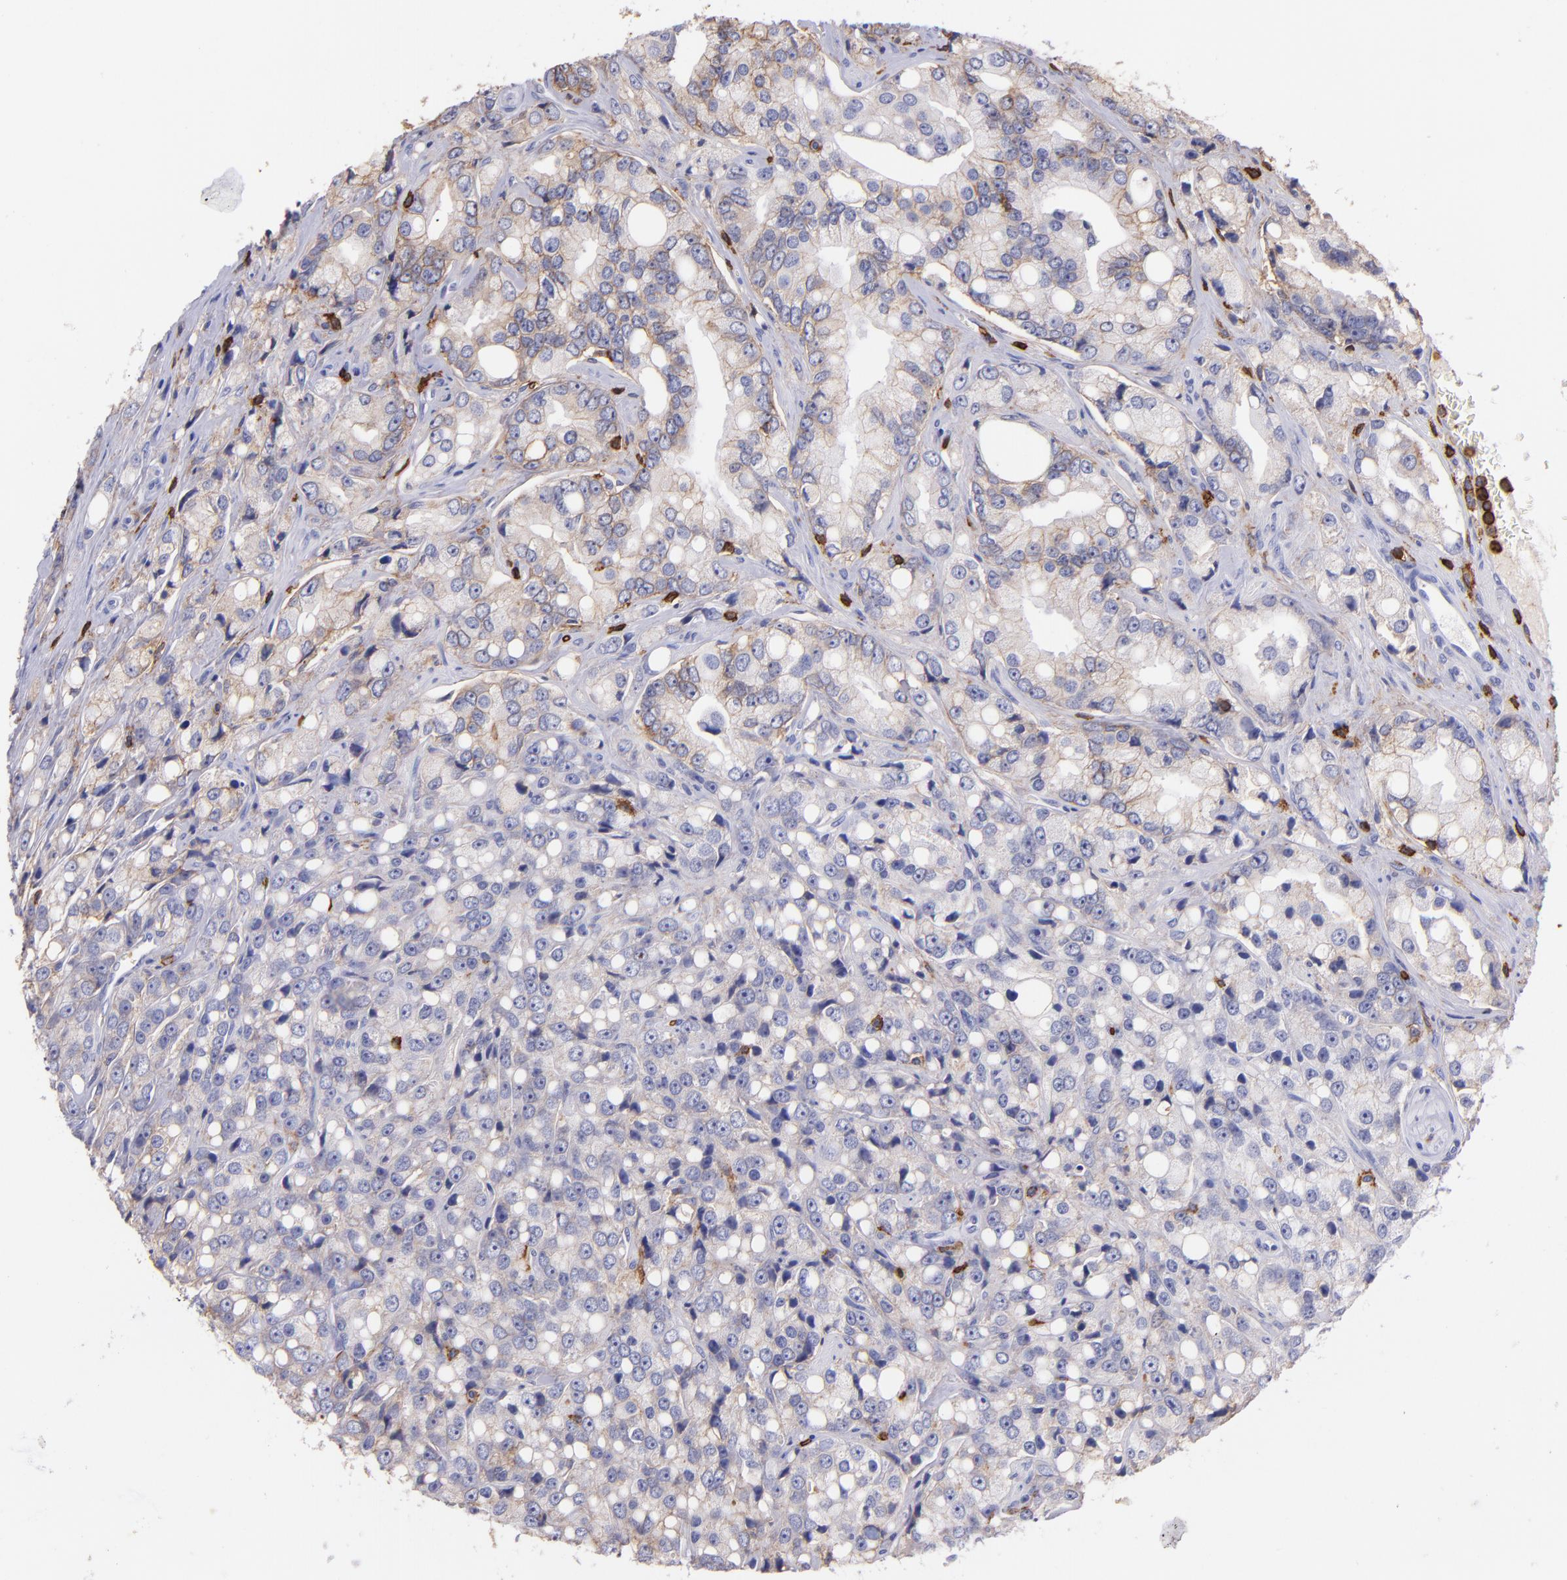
{"staining": {"intensity": "weak", "quantity": "<25%", "location": "cytoplasmic/membranous"}, "tissue": "prostate cancer", "cell_type": "Tumor cells", "image_type": "cancer", "snomed": [{"axis": "morphology", "description": "Adenocarcinoma, High grade"}, {"axis": "topography", "description": "Prostate"}], "caption": "This is a histopathology image of immunohistochemistry (IHC) staining of prostate cancer, which shows no expression in tumor cells.", "gene": "SPN", "patient": {"sex": "male", "age": 67}}